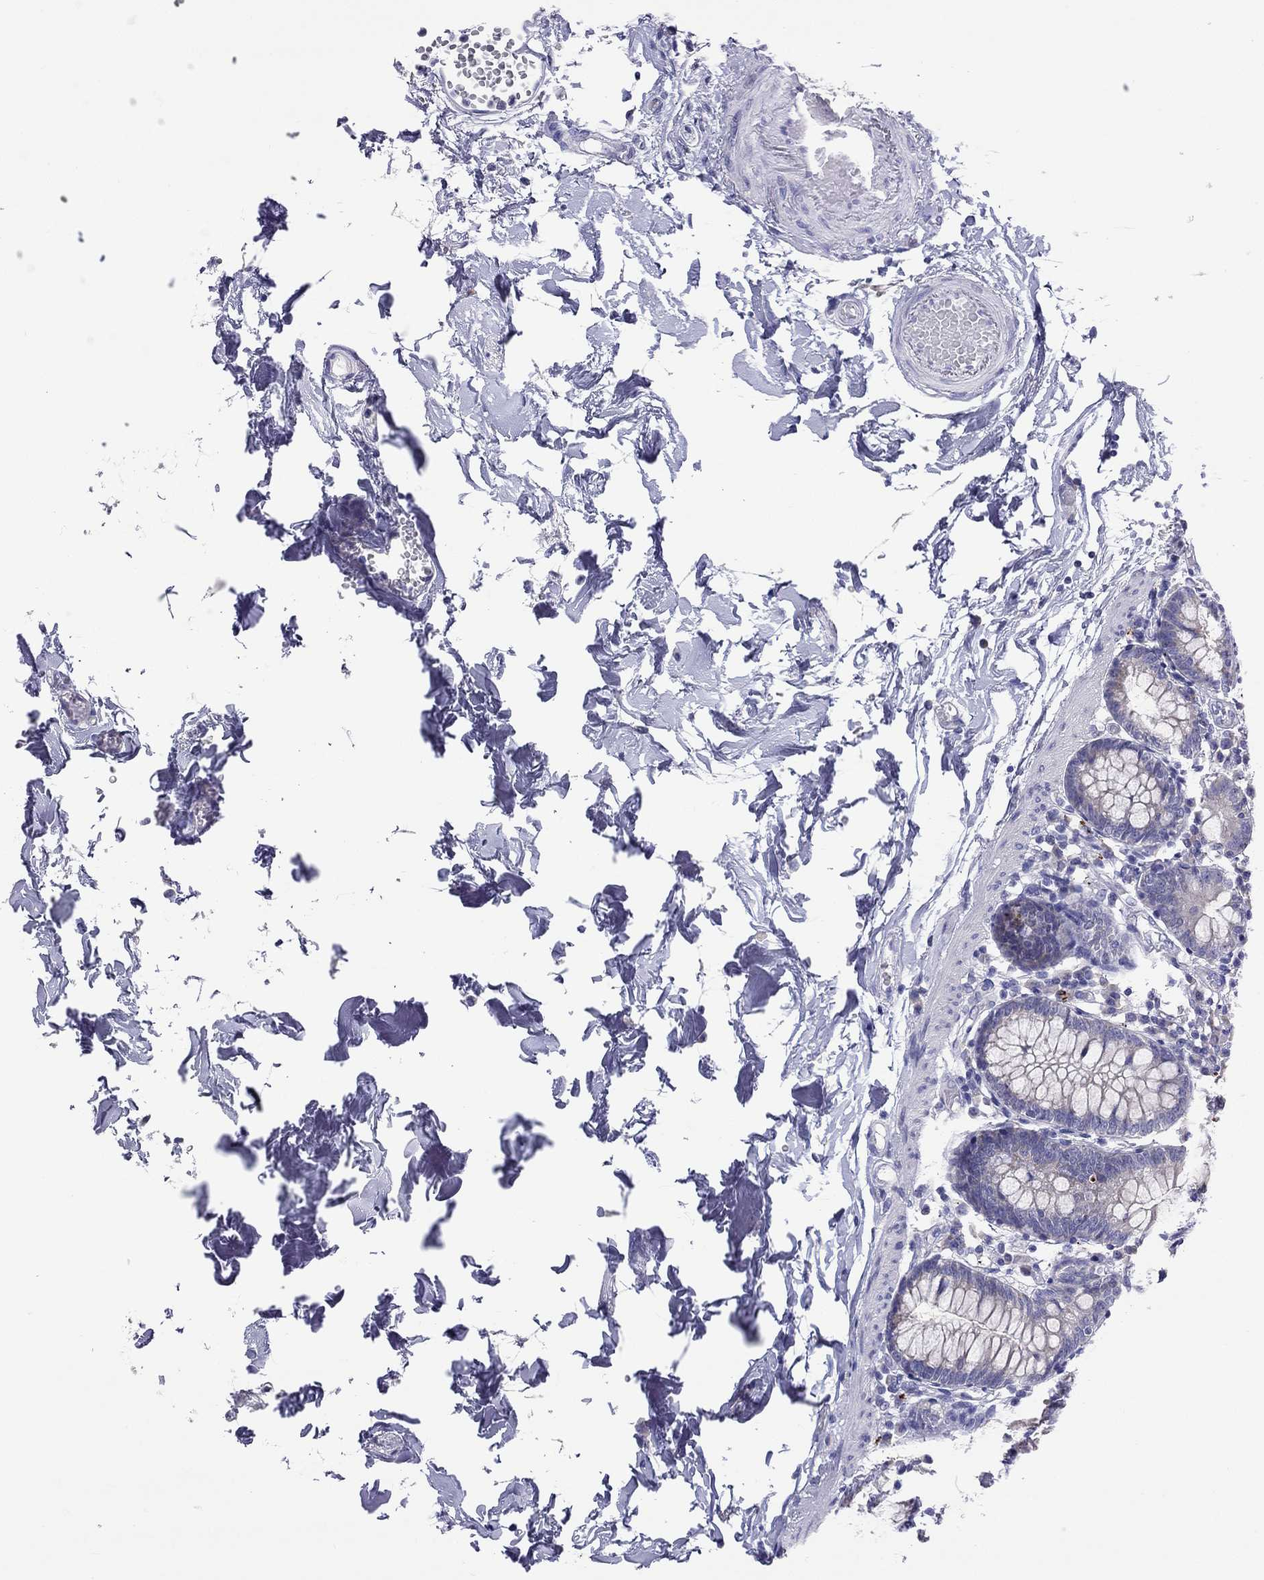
{"staining": {"intensity": "negative", "quantity": "none", "location": "none"}, "tissue": "small intestine", "cell_type": "Glandular cells", "image_type": "normal", "snomed": [{"axis": "morphology", "description": "Normal tissue, NOS"}, {"axis": "topography", "description": "Small intestine"}], "caption": "The photomicrograph exhibits no significant staining in glandular cells of small intestine.", "gene": "COL9A1", "patient": {"sex": "female", "age": 90}}